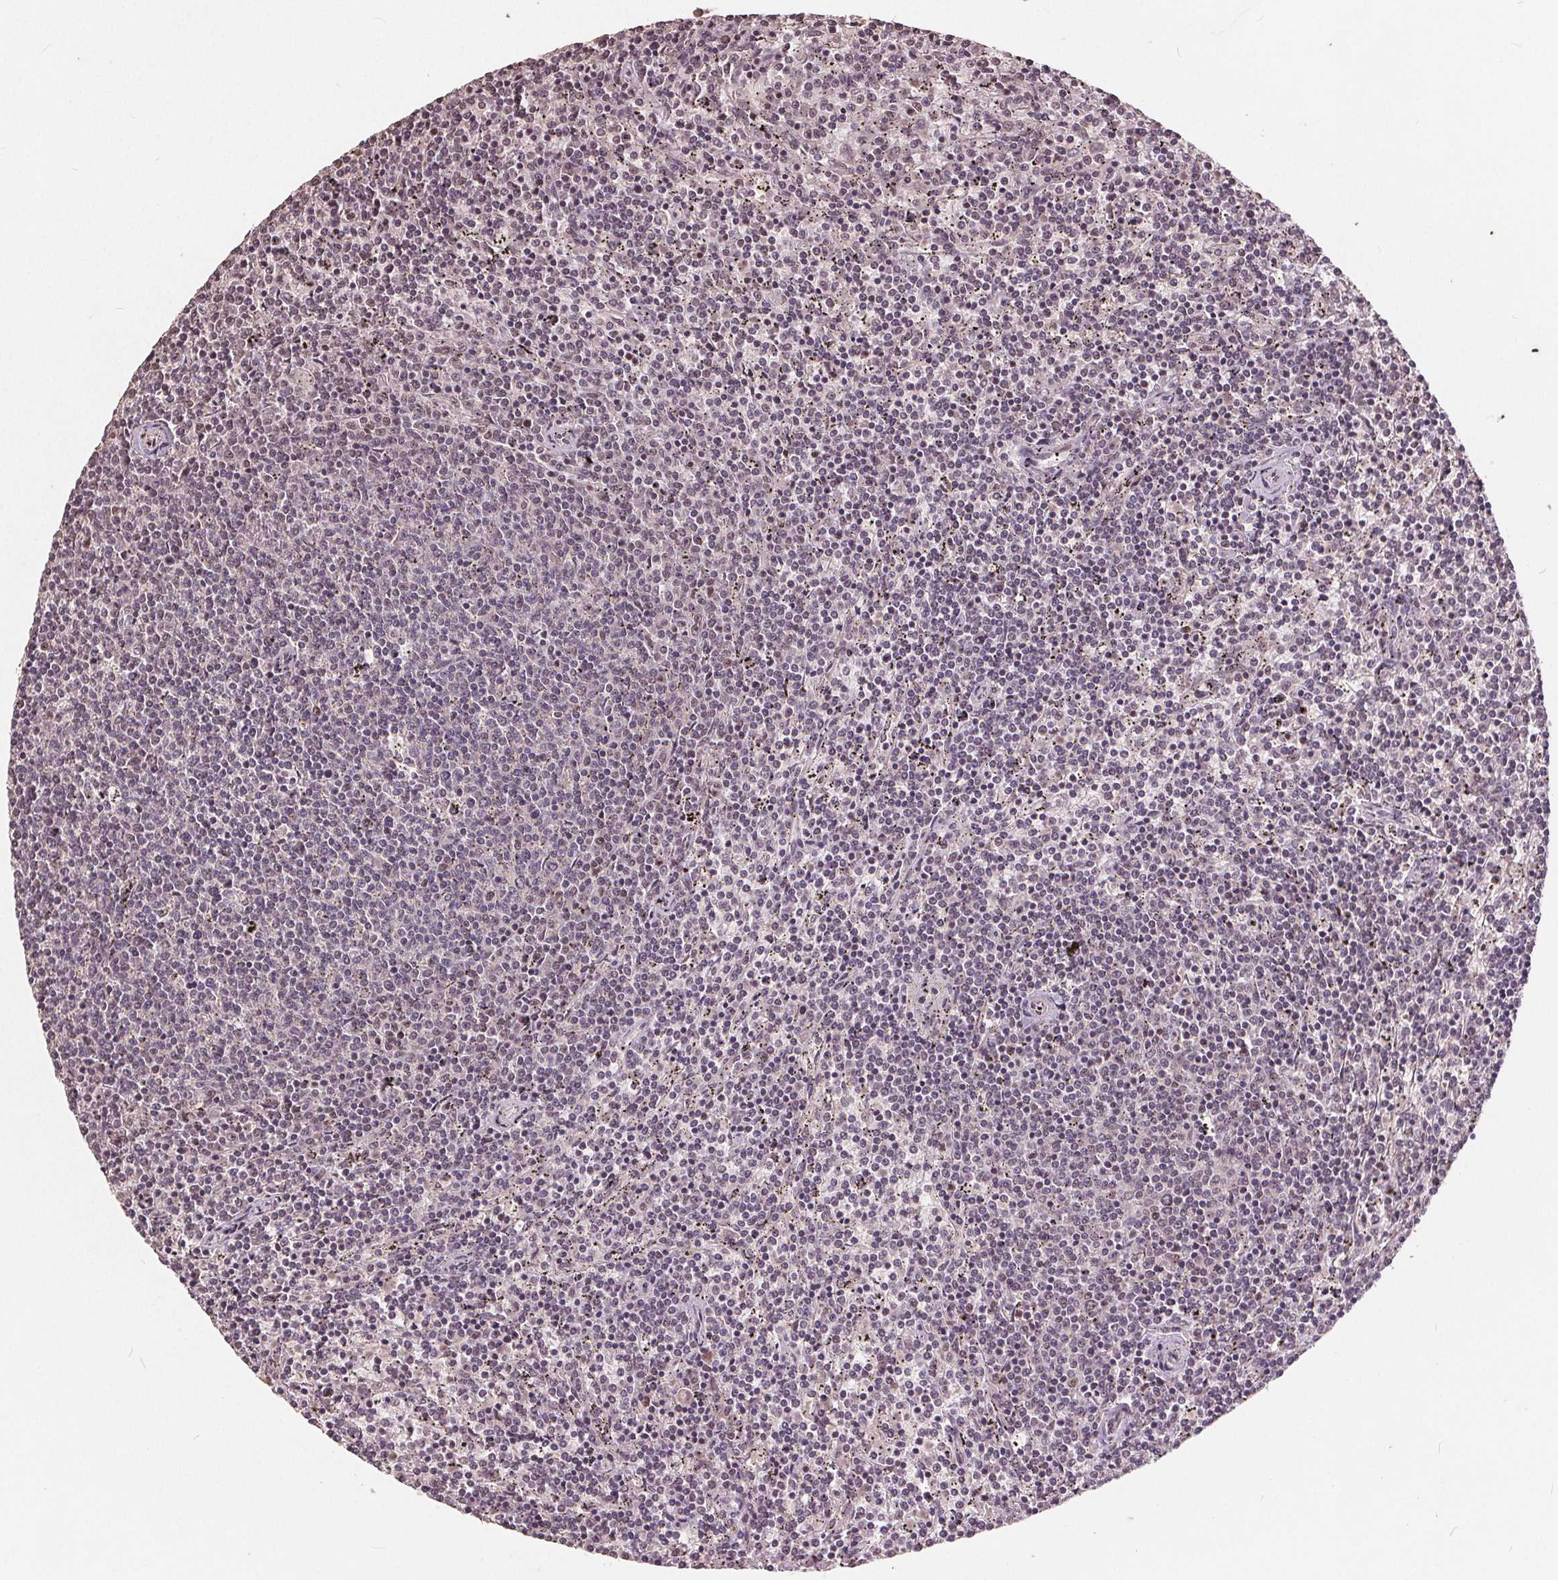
{"staining": {"intensity": "negative", "quantity": "none", "location": "none"}, "tissue": "lymphoma", "cell_type": "Tumor cells", "image_type": "cancer", "snomed": [{"axis": "morphology", "description": "Malignant lymphoma, non-Hodgkin's type, Low grade"}, {"axis": "topography", "description": "Spleen"}], "caption": "DAB immunohistochemical staining of human low-grade malignant lymphoma, non-Hodgkin's type exhibits no significant expression in tumor cells.", "gene": "DNMT3B", "patient": {"sex": "female", "age": 50}}